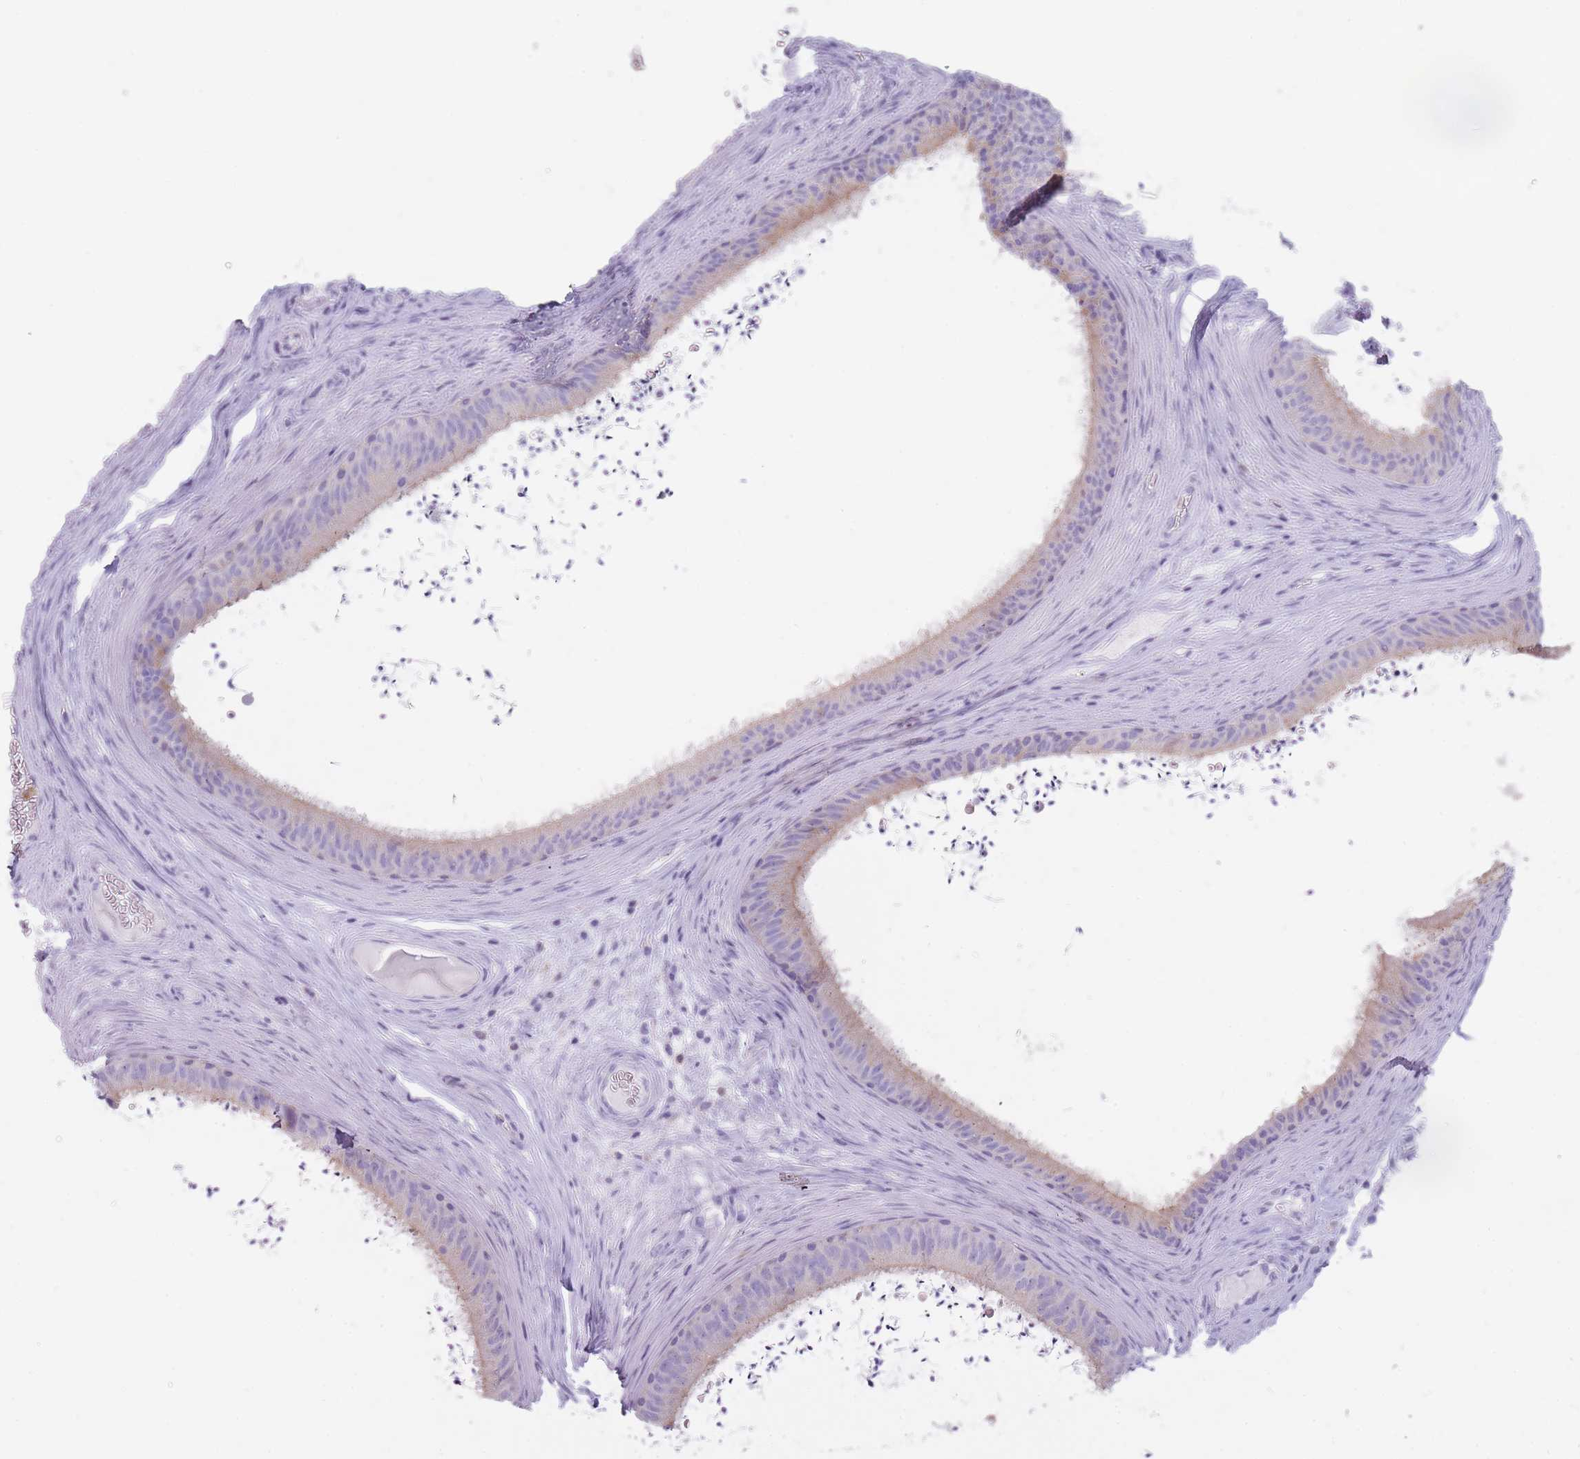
{"staining": {"intensity": "weak", "quantity": "<25%", "location": "cytoplasmic/membranous"}, "tissue": "epididymis", "cell_type": "Glandular cells", "image_type": "normal", "snomed": [{"axis": "morphology", "description": "Normal tissue, NOS"}, {"axis": "topography", "description": "Testis"}, {"axis": "topography", "description": "Epididymis"}], "caption": "This is an IHC histopathology image of normal epididymis. There is no staining in glandular cells.", "gene": "CR1L", "patient": {"sex": "male", "age": 41}}